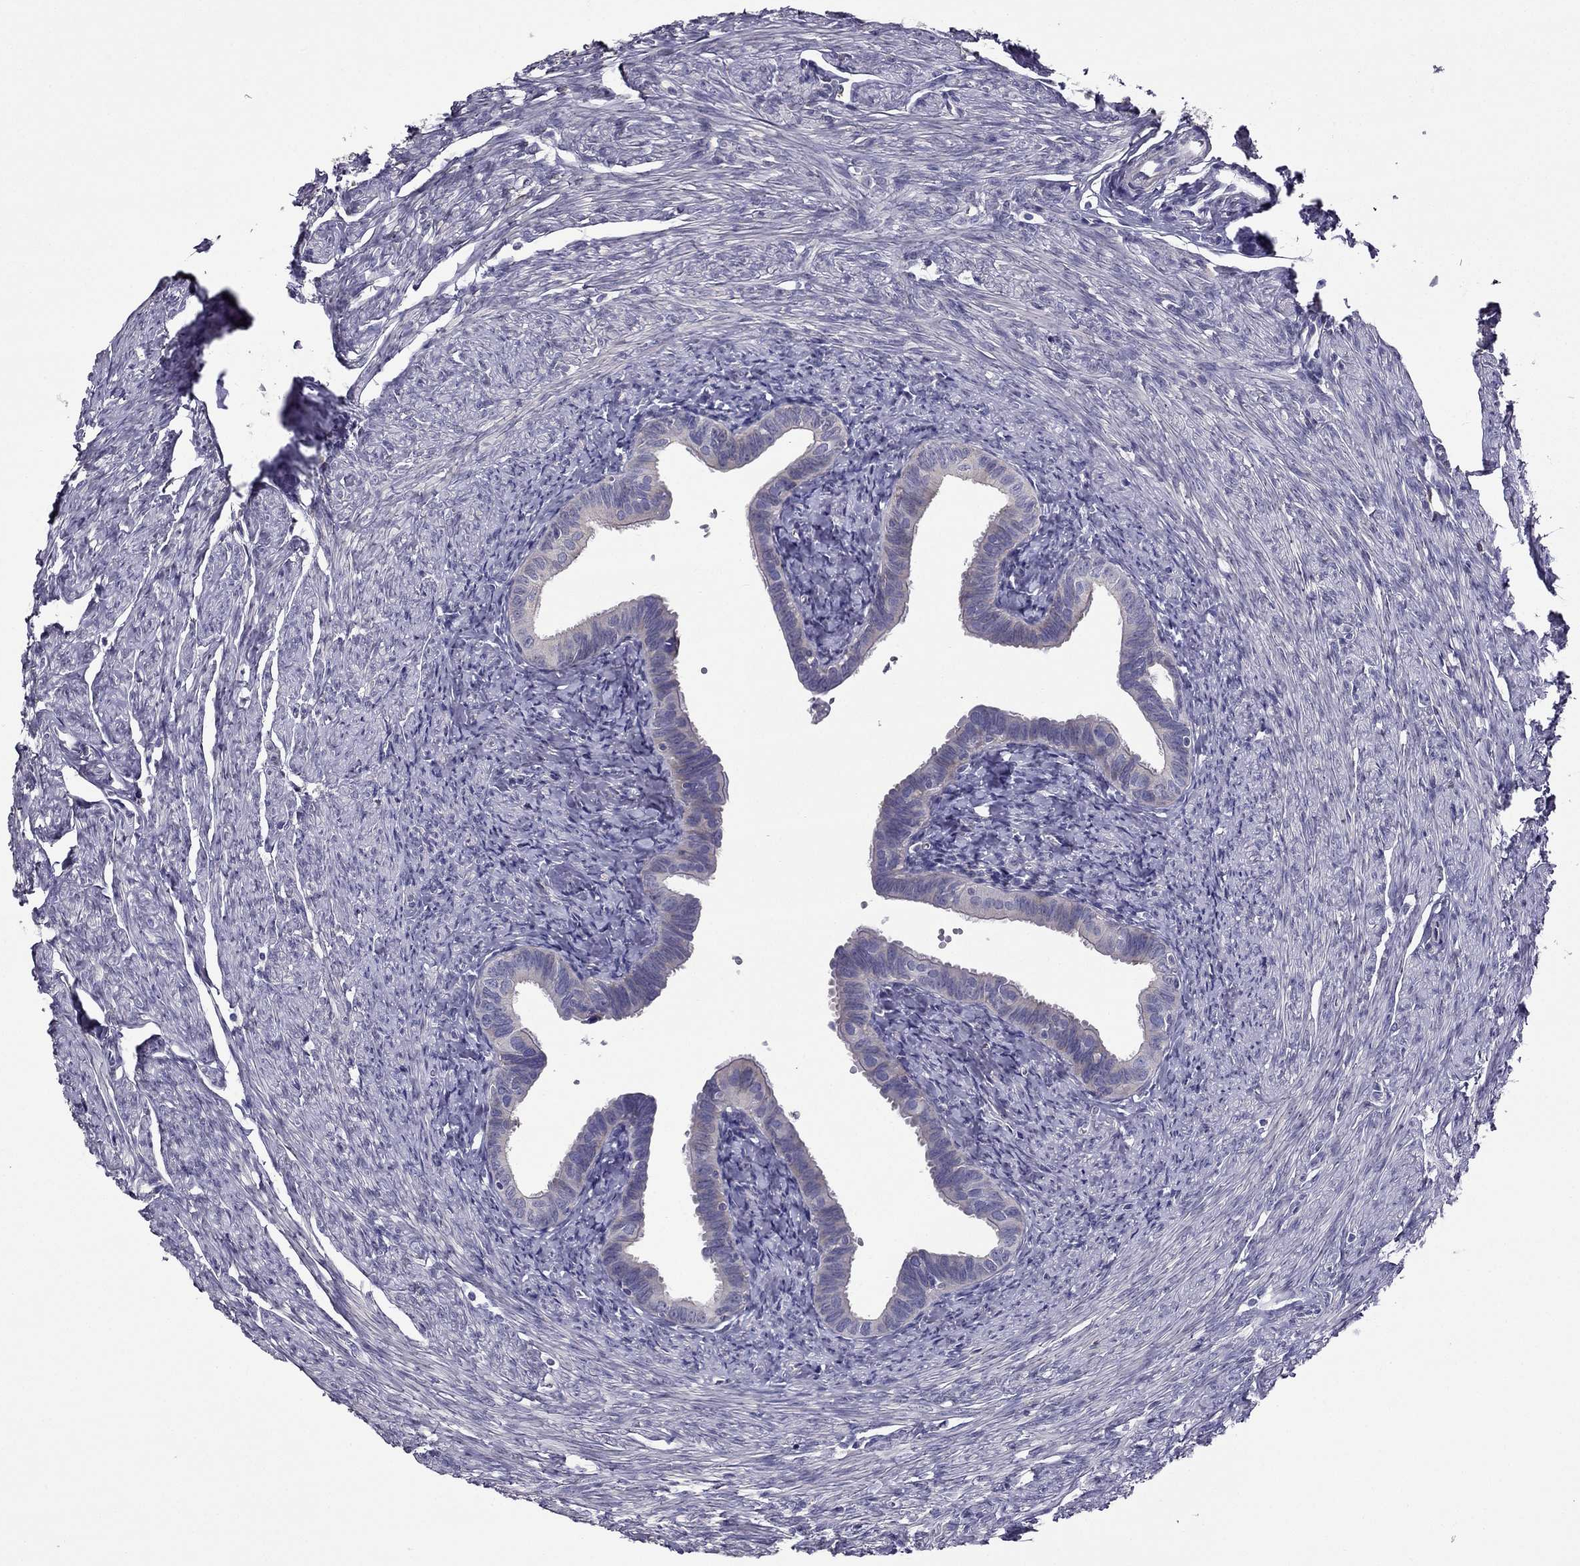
{"staining": {"intensity": "negative", "quantity": "none", "location": "none"}, "tissue": "fallopian tube", "cell_type": "Glandular cells", "image_type": "normal", "snomed": [{"axis": "morphology", "description": "Normal tissue, NOS"}, {"axis": "topography", "description": "Fallopian tube"}, {"axis": "topography", "description": "Ovary"}], "caption": "The immunohistochemistry (IHC) histopathology image has no significant positivity in glandular cells of fallopian tube. (DAB (3,3'-diaminobenzidine) immunohistochemistry (IHC) with hematoxylin counter stain).", "gene": "AS3MT", "patient": {"sex": "female", "age": 57}}